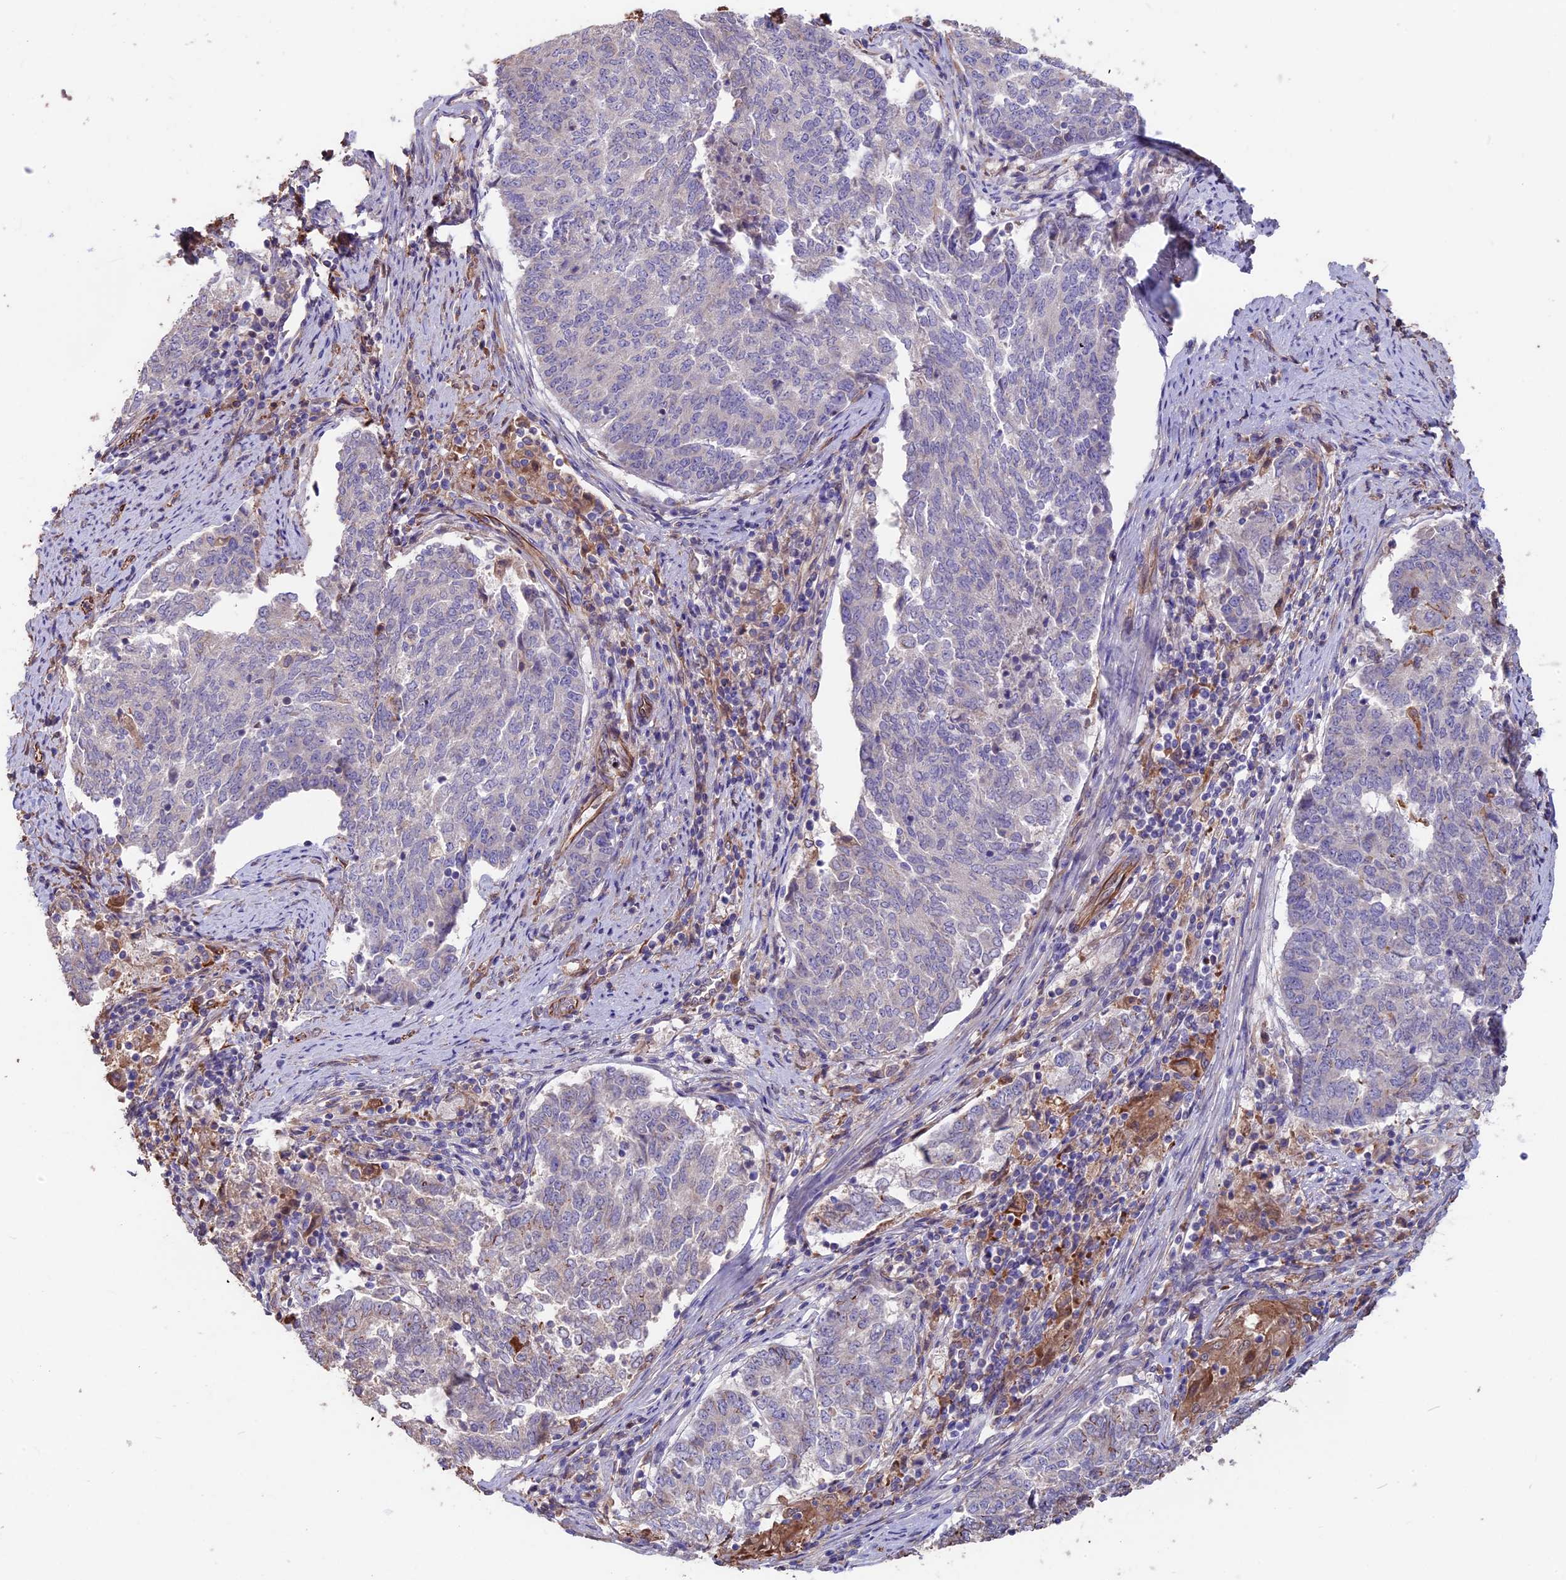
{"staining": {"intensity": "negative", "quantity": "none", "location": "none"}, "tissue": "endometrial cancer", "cell_type": "Tumor cells", "image_type": "cancer", "snomed": [{"axis": "morphology", "description": "Adenocarcinoma, NOS"}, {"axis": "topography", "description": "Endometrium"}], "caption": "Immunohistochemistry micrograph of endometrial cancer stained for a protein (brown), which reveals no expression in tumor cells.", "gene": "SEH1L", "patient": {"sex": "female", "age": 80}}